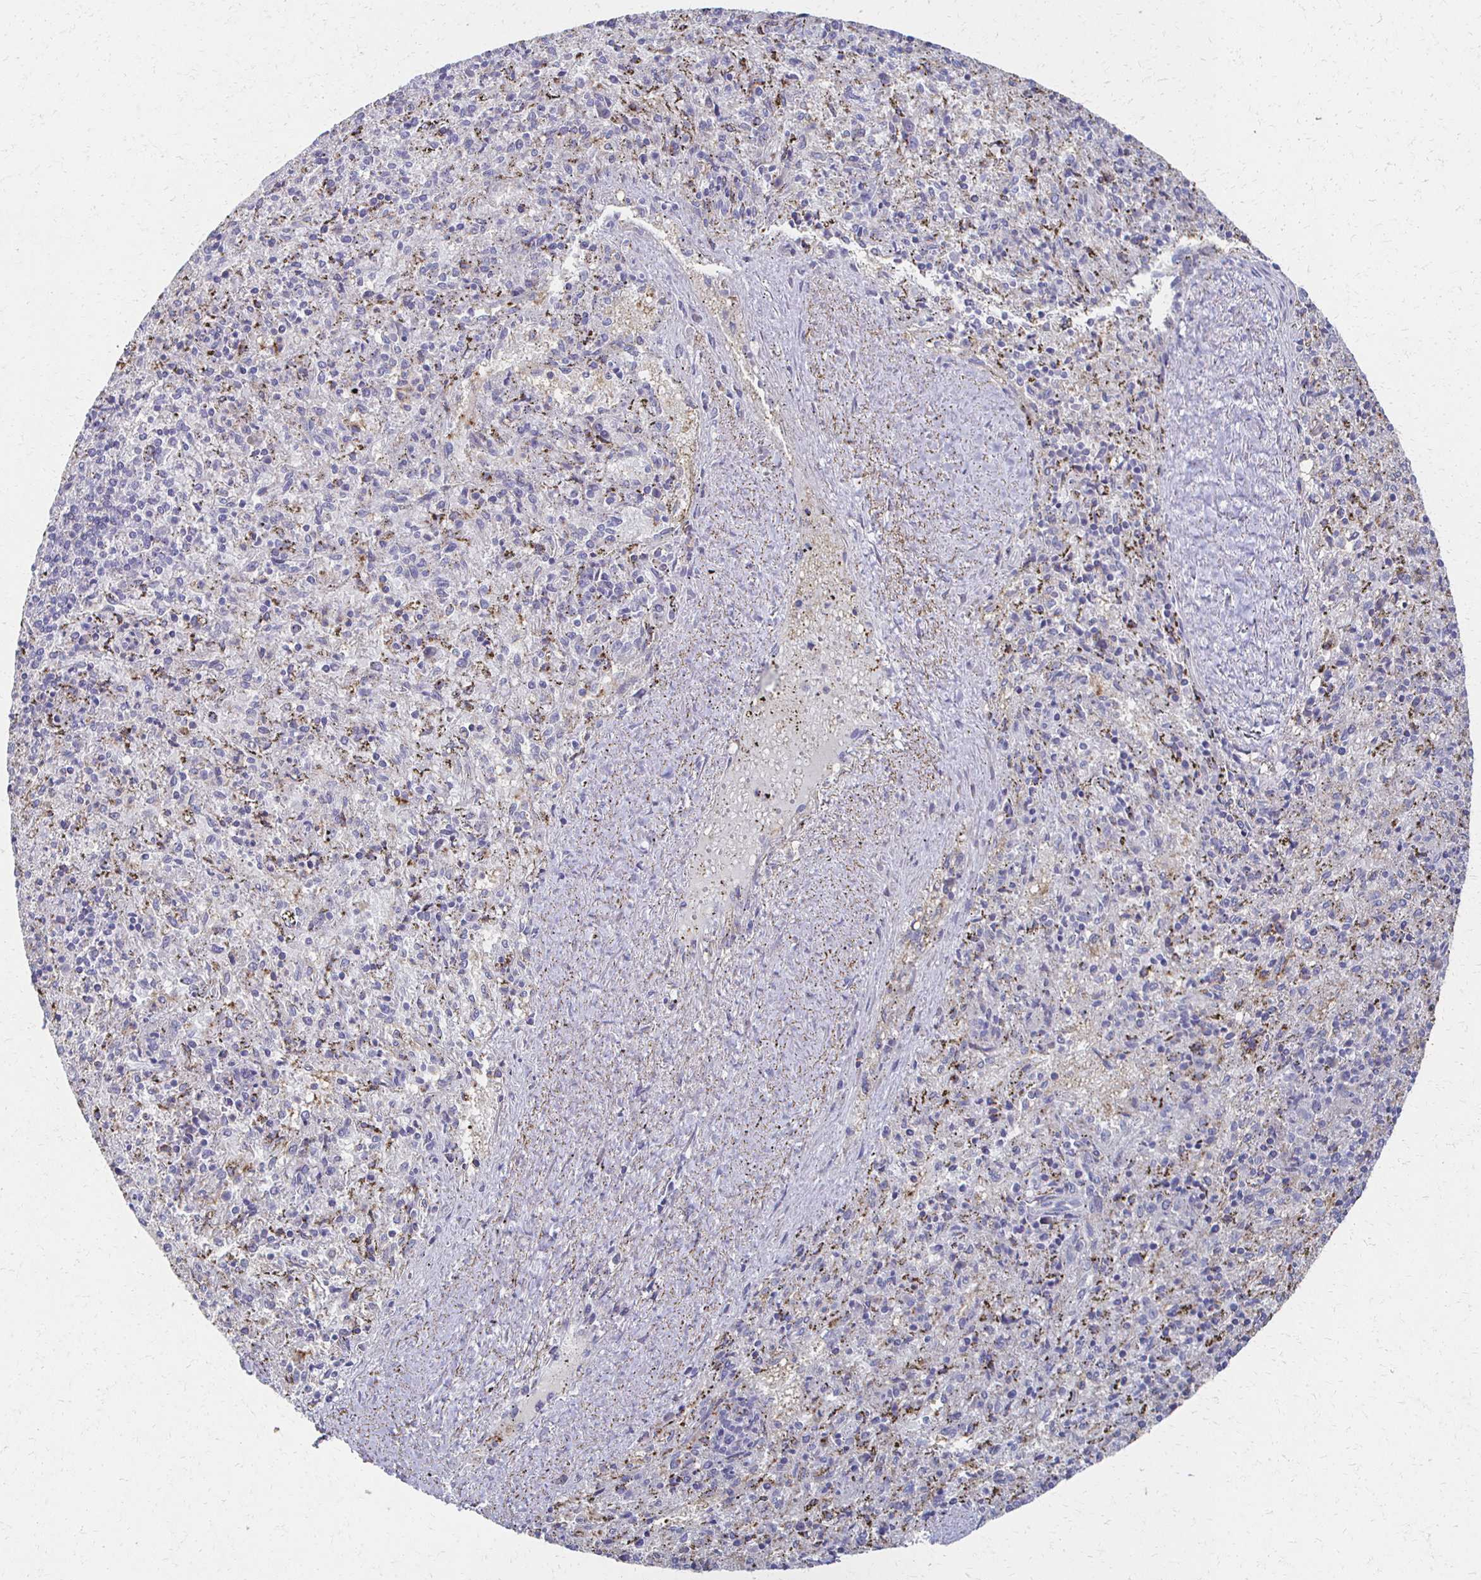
{"staining": {"intensity": "negative", "quantity": "none", "location": "none"}, "tissue": "spleen", "cell_type": "Cells in red pulp", "image_type": "normal", "snomed": [{"axis": "morphology", "description": "Normal tissue, NOS"}, {"axis": "topography", "description": "Spleen"}], "caption": "The micrograph reveals no staining of cells in red pulp in unremarkable spleen.", "gene": "CX3CR1", "patient": {"sex": "male", "age": 57}}